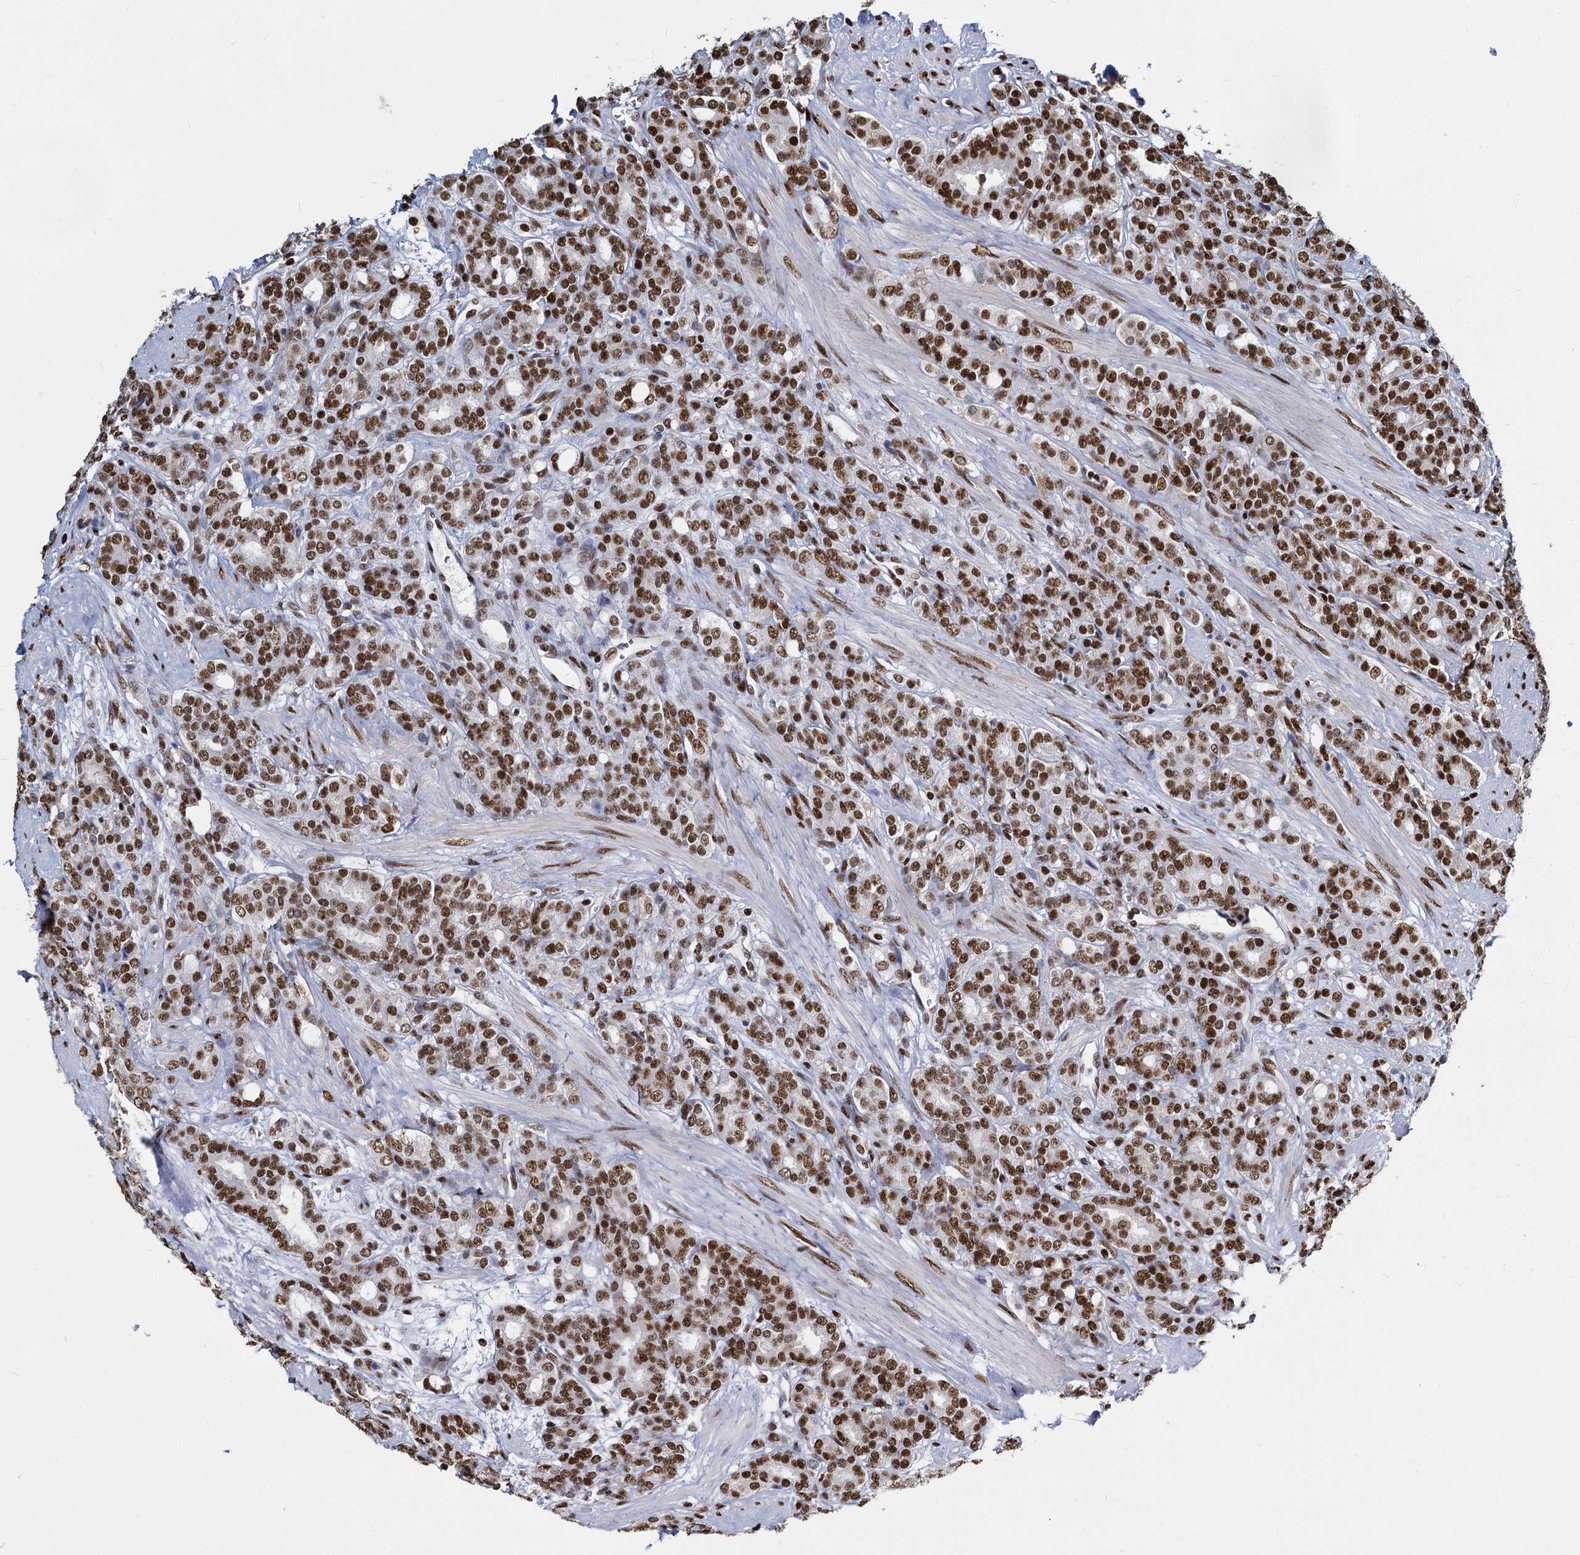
{"staining": {"intensity": "strong", "quantity": ">75%", "location": "nuclear"}, "tissue": "prostate cancer", "cell_type": "Tumor cells", "image_type": "cancer", "snomed": [{"axis": "morphology", "description": "Adenocarcinoma, High grade"}, {"axis": "topography", "description": "Prostate"}], "caption": "Approximately >75% of tumor cells in prostate cancer reveal strong nuclear protein expression as visualized by brown immunohistochemical staining.", "gene": "DCPS", "patient": {"sex": "male", "age": 62}}